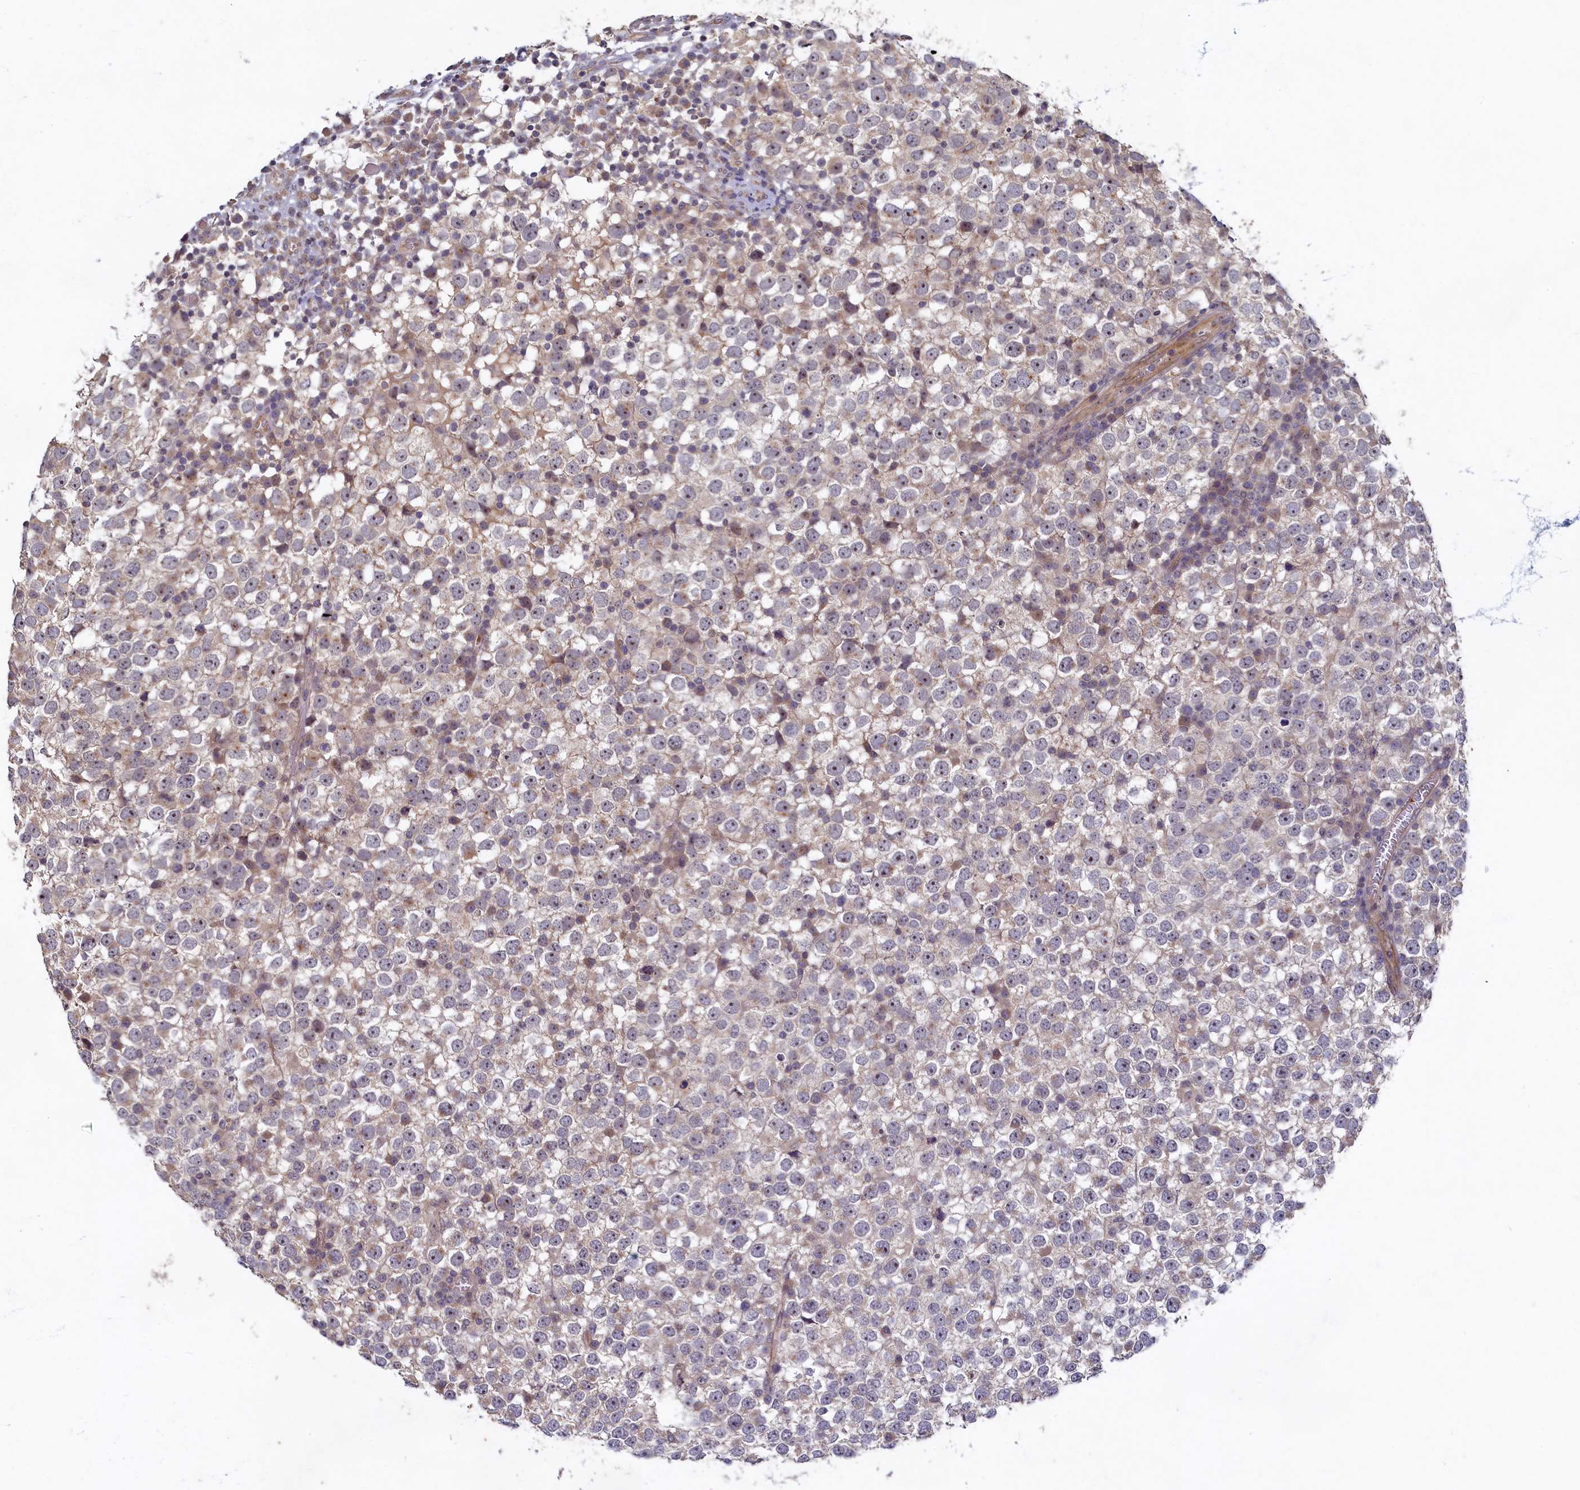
{"staining": {"intensity": "negative", "quantity": "none", "location": "none"}, "tissue": "testis cancer", "cell_type": "Tumor cells", "image_type": "cancer", "snomed": [{"axis": "morphology", "description": "Seminoma, NOS"}, {"axis": "topography", "description": "Testis"}], "caption": "This is a image of immunohistochemistry staining of testis cancer (seminoma), which shows no staining in tumor cells. Brightfield microscopy of immunohistochemistry (IHC) stained with DAB (3,3'-diaminobenzidine) (brown) and hematoxylin (blue), captured at high magnification.", "gene": "CEP20", "patient": {"sex": "male", "age": 65}}